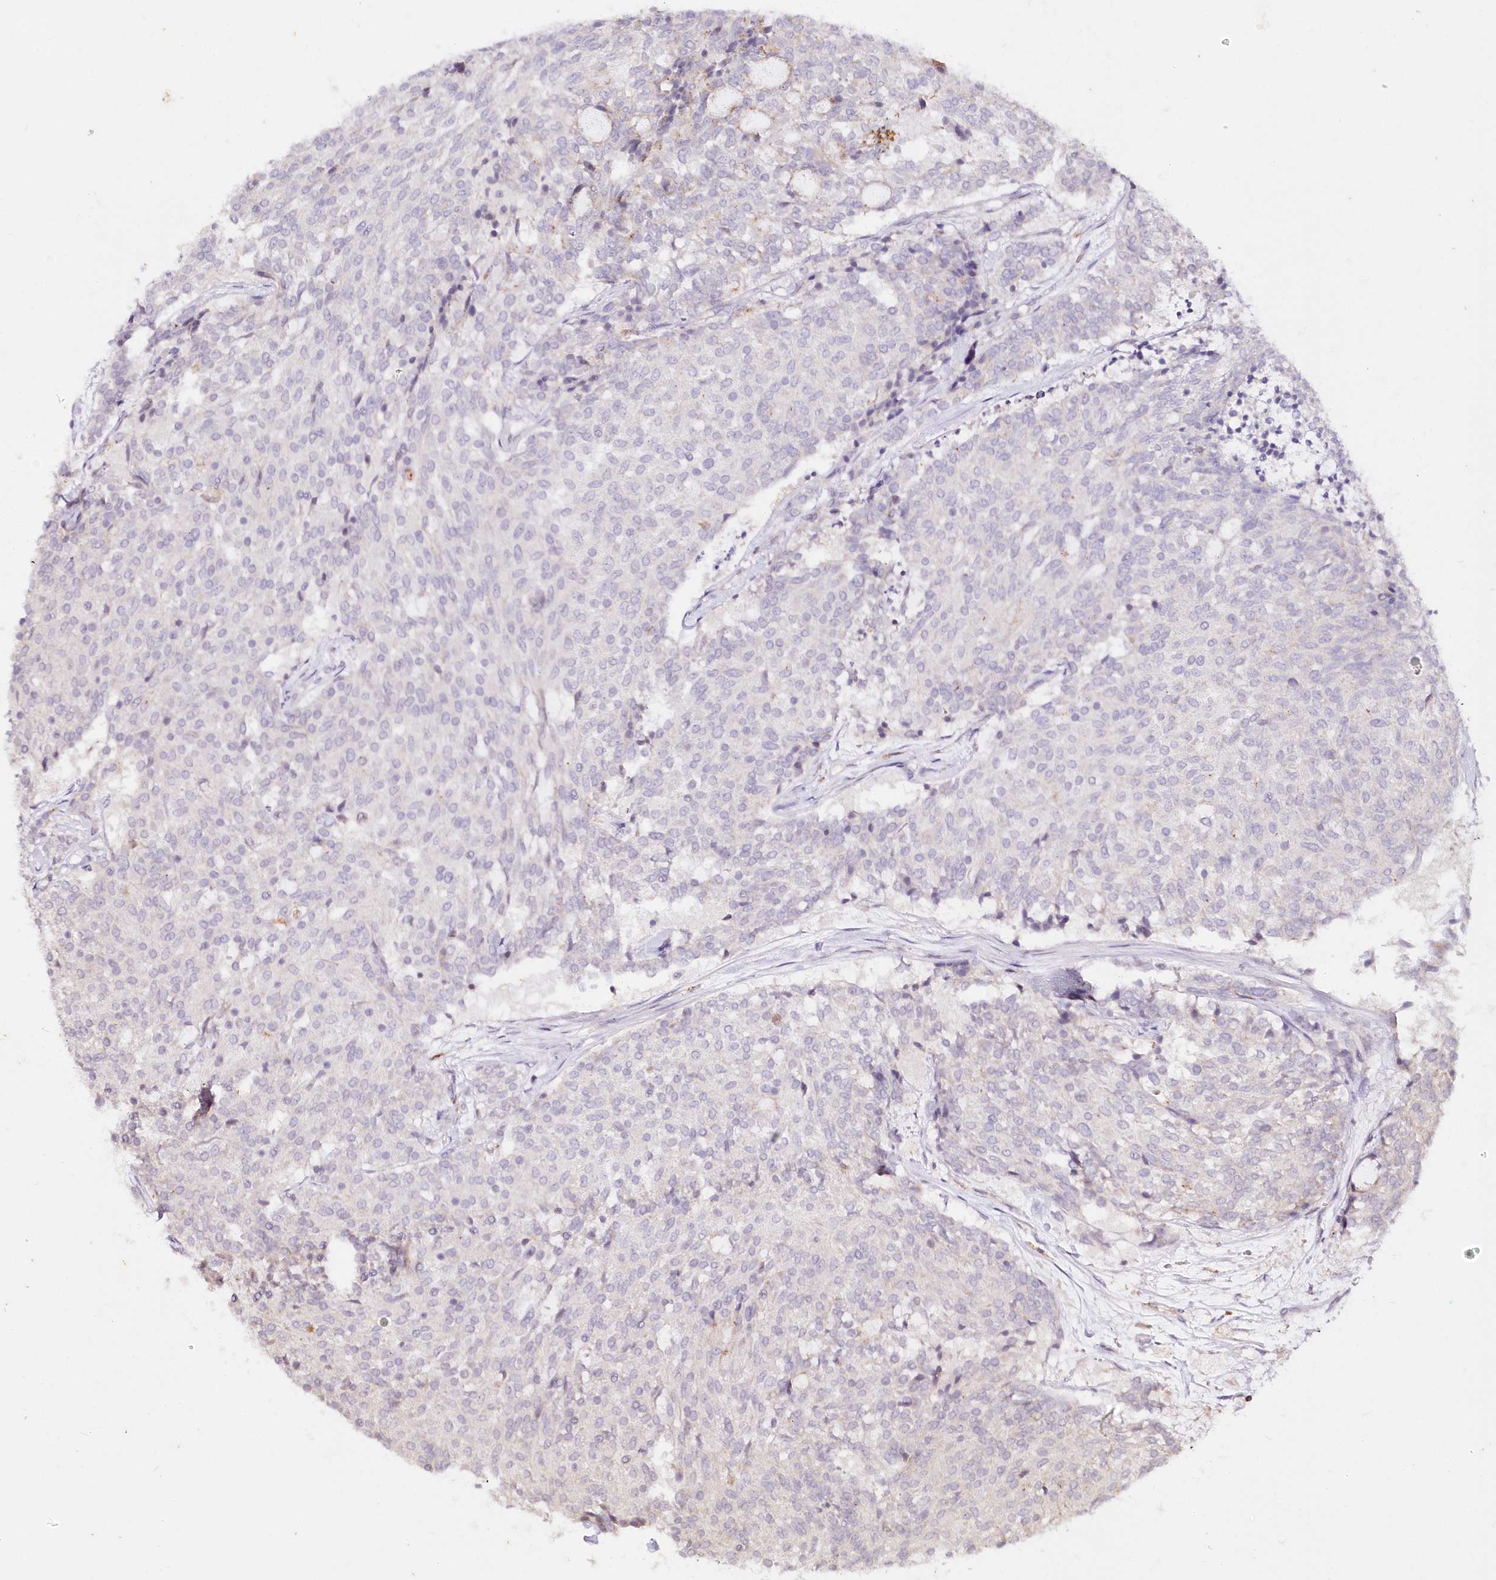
{"staining": {"intensity": "negative", "quantity": "none", "location": "none"}, "tissue": "carcinoid", "cell_type": "Tumor cells", "image_type": "cancer", "snomed": [{"axis": "morphology", "description": "Carcinoid, malignant, NOS"}, {"axis": "topography", "description": "Pancreas"}], "caption": "Immunohistochemical staining of carcinoid (malignant) displays no significant positivity in tumor cells.", "gene": "MTMR3", "patient": {"sex": "female", "age": 54}}